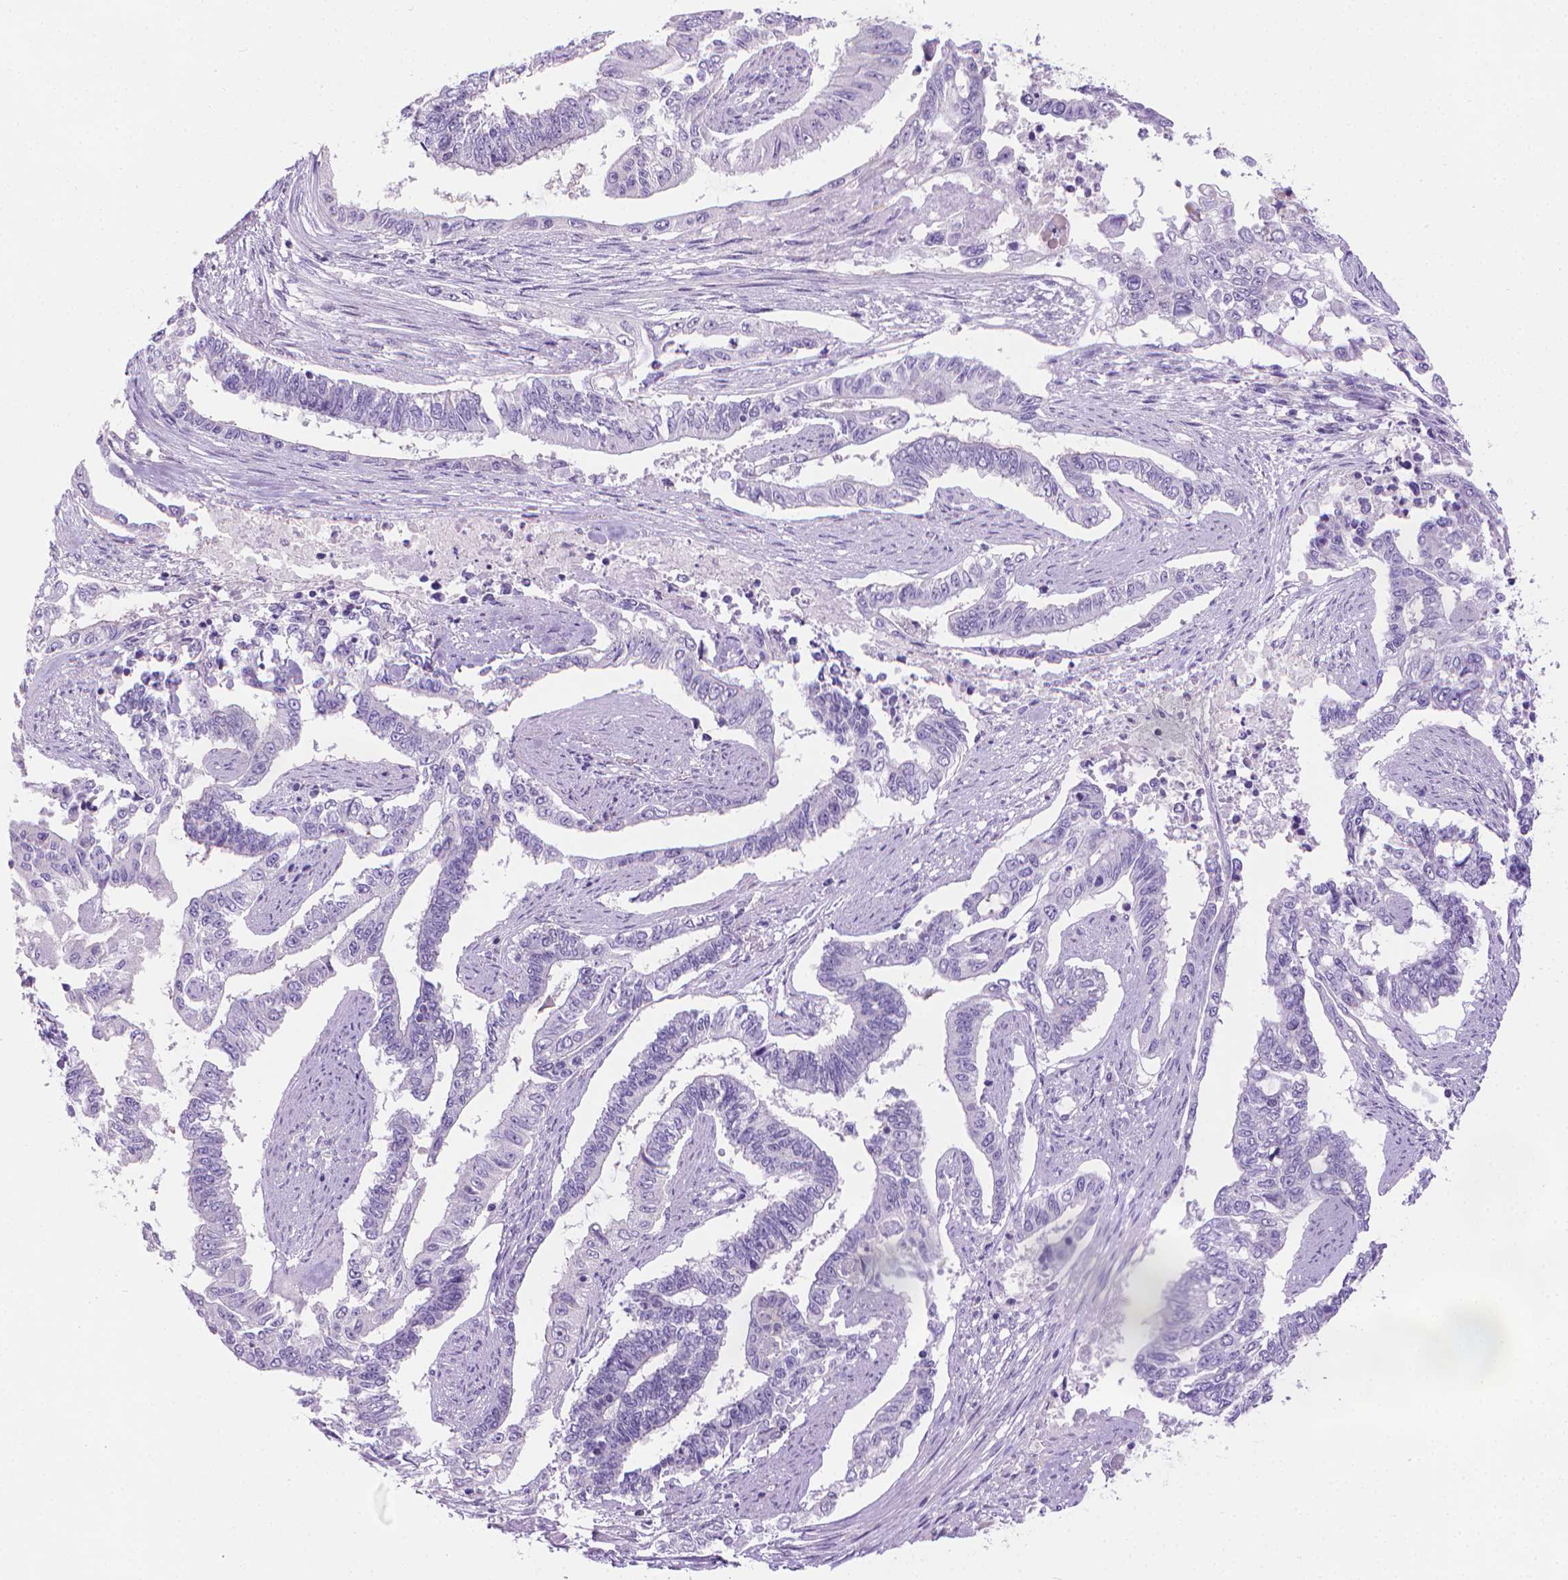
{"staining": {"intensity": "negative", "quantity": "none", "location": "none"}, "tissue": "endometrial cancer", "cell_type": "Tumor cells", "image_type": "cancer", "snomed": [{"axis": "morphology", "description": "Adenocarcinoma, NOS"}, {"axis": "topography", "description": "Uterus"}], "caption": "Protein analysis of endometrial cancer (adenocarcinoma) shows no significant expression in tumor cells.", "gene": "SPAG6", "patient": {"sex": "female", "age": 59}}